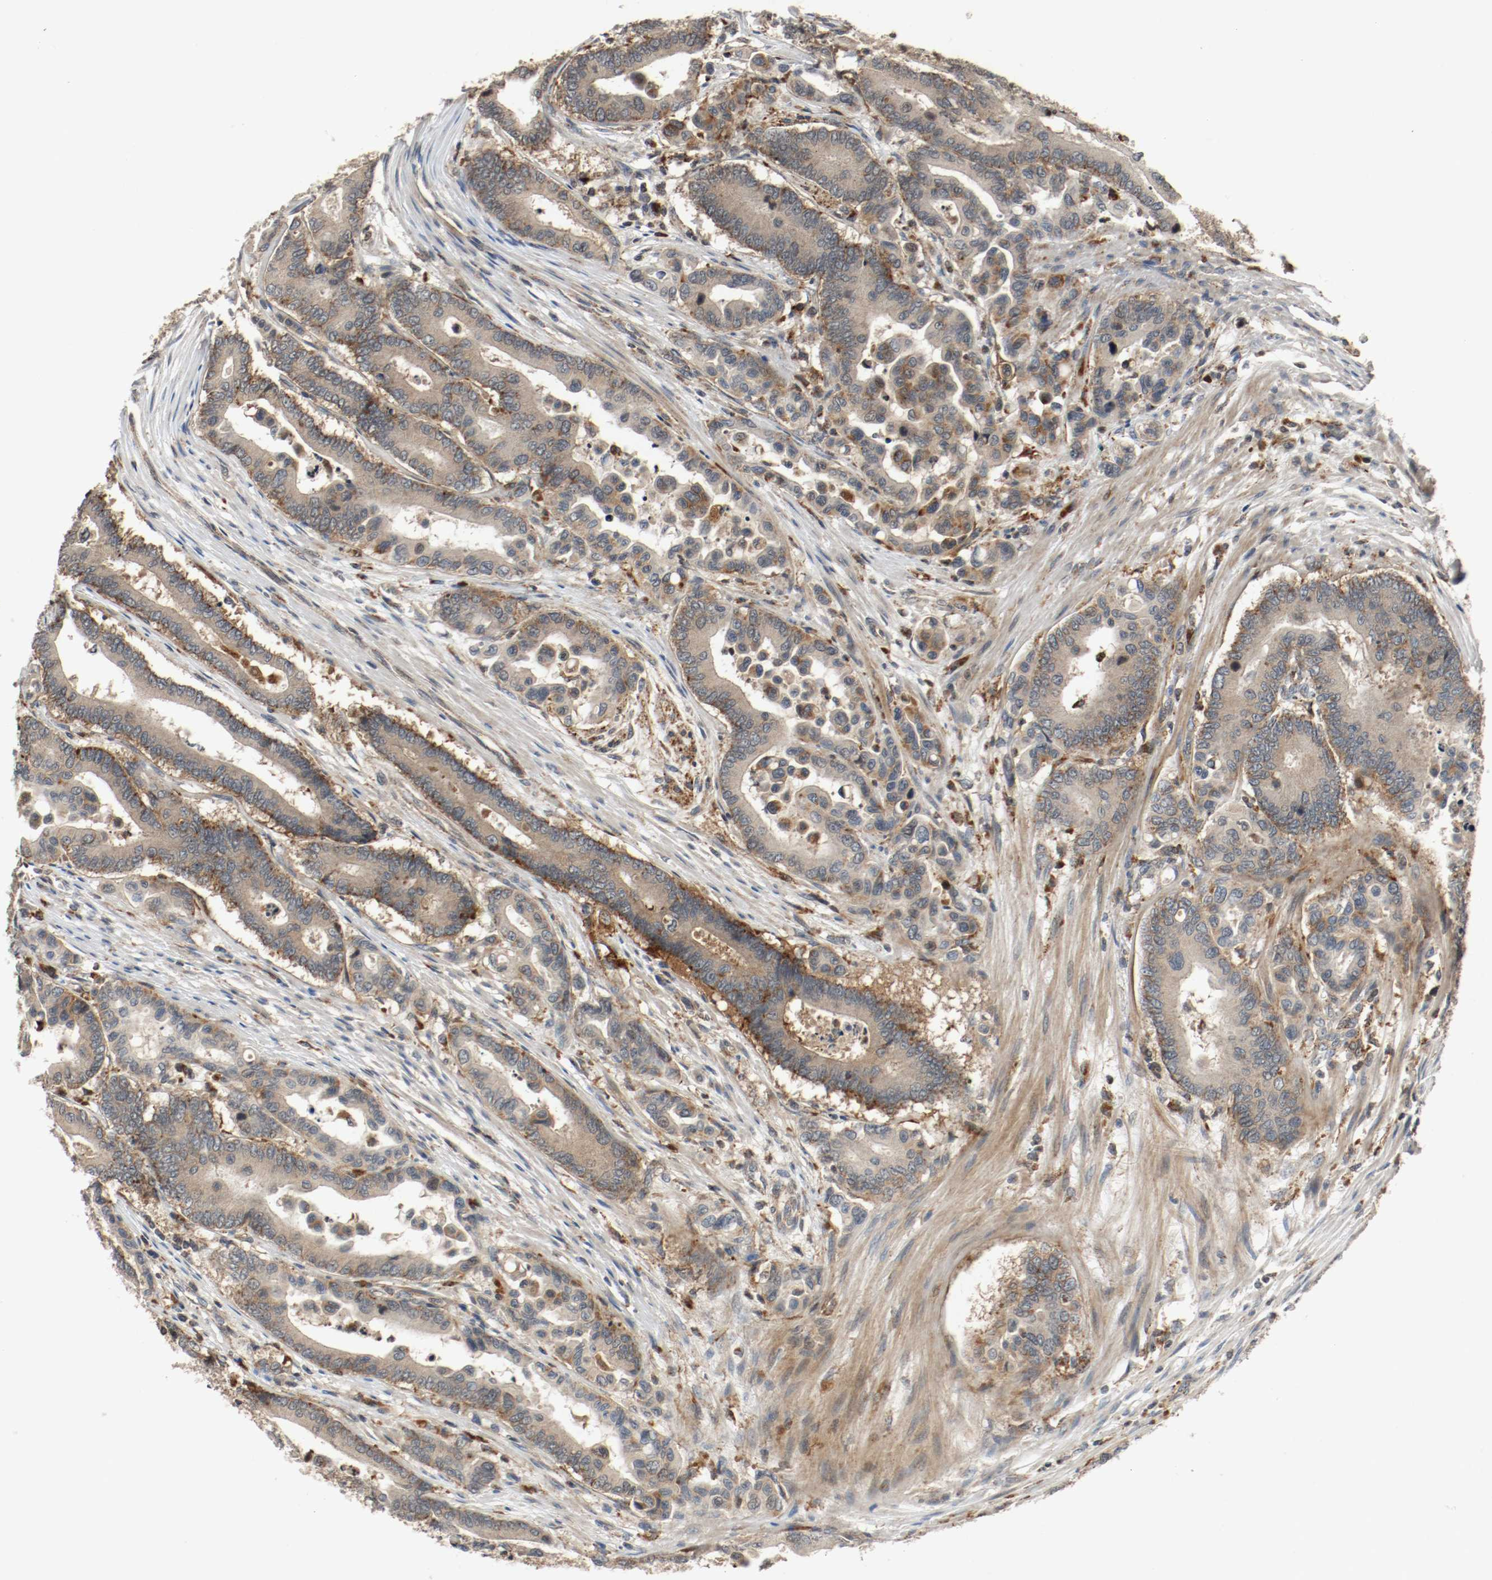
{"staining": {"intensity": "moderate", "quantity": ">75%", "location": "cytoplasmic/membranous"}, "tissue": "colorectal cancer", "cell_type": "Tumor cells", "image_type": "cancer", "snomed": [{"axis": "morphology", "description": "Normal tissue, NOS"}, {"axis": "morphology", "description": "Adenocarcinoma, NOS"}, {"axis": "topography", "description": "Colon"}], "caption": "Tumor cells display medium levels of moderate cytoplasmic/membranous staining in approximately >75% of cells in human colorectal adenocarcinoma. The protein of interest is stained brown, and the nuclei are stained in blue (DAB IHC with brightfield microscopy, high magnification).", "gene": "LAMP2", "patient": {"sex": "male", "age": 82}}